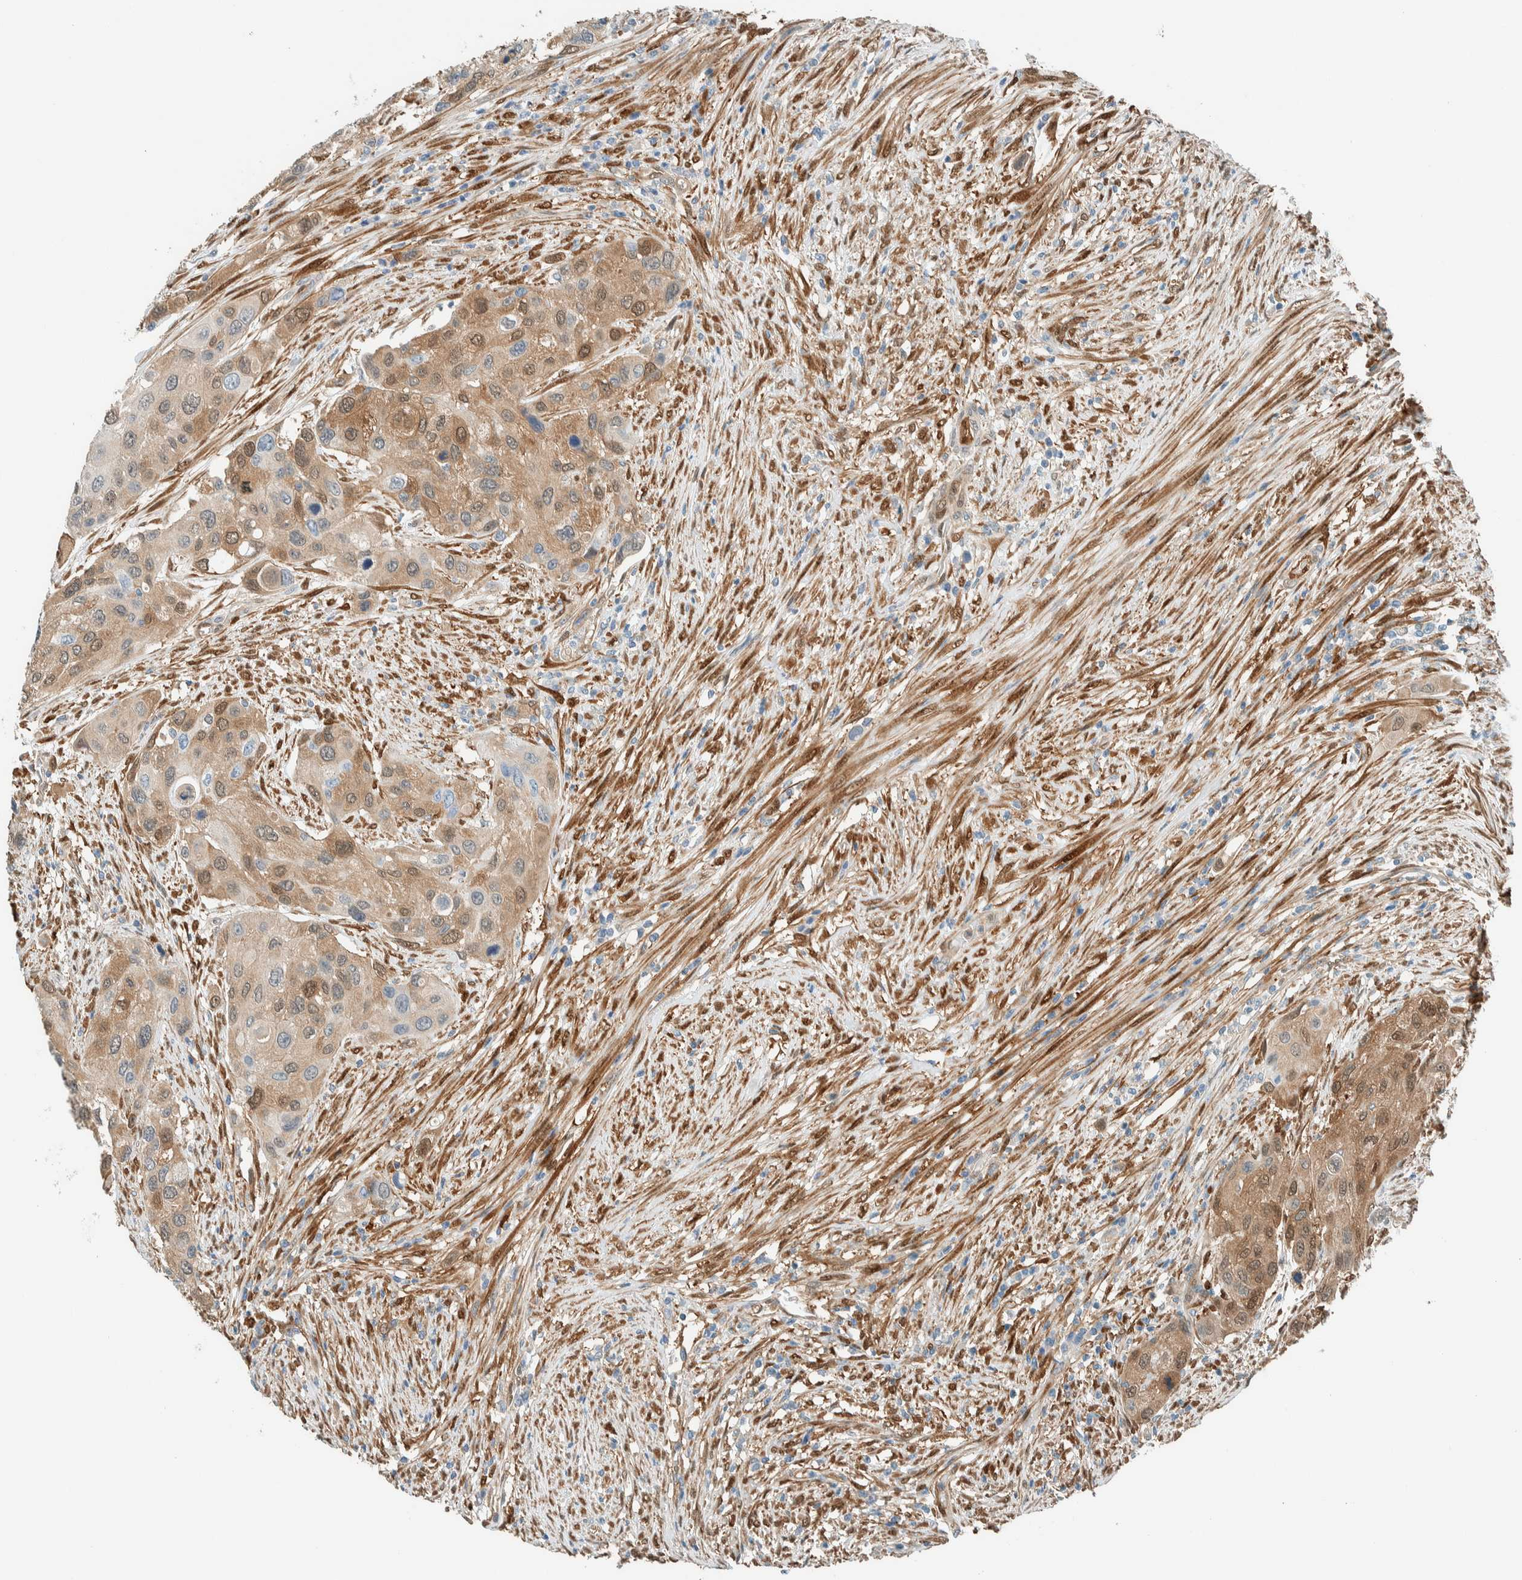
{"staining": {"intensity": "moderate", "quantity": ">75%", "location": "cytoplasmic/membranous,nuclear"}, "tissue": "urothelial cancer", "cell_type": "Tumor cells", "image_type": "cancer", "snomed": [{"axis": "morphology", "description": "Urothelial carcinoma, High grade"}, {"axis": "topography", "description": "Urinary bladder"}], "caption": "Approximately >75% of tumor cells in human urothelial cancer demonstrate moderate cytoplasmic/membranous and nuclear protein staining as visualized by brown immunohistochemical staining.", "gene": "NXN", "patient": {"sex": "female", "age": 56}}